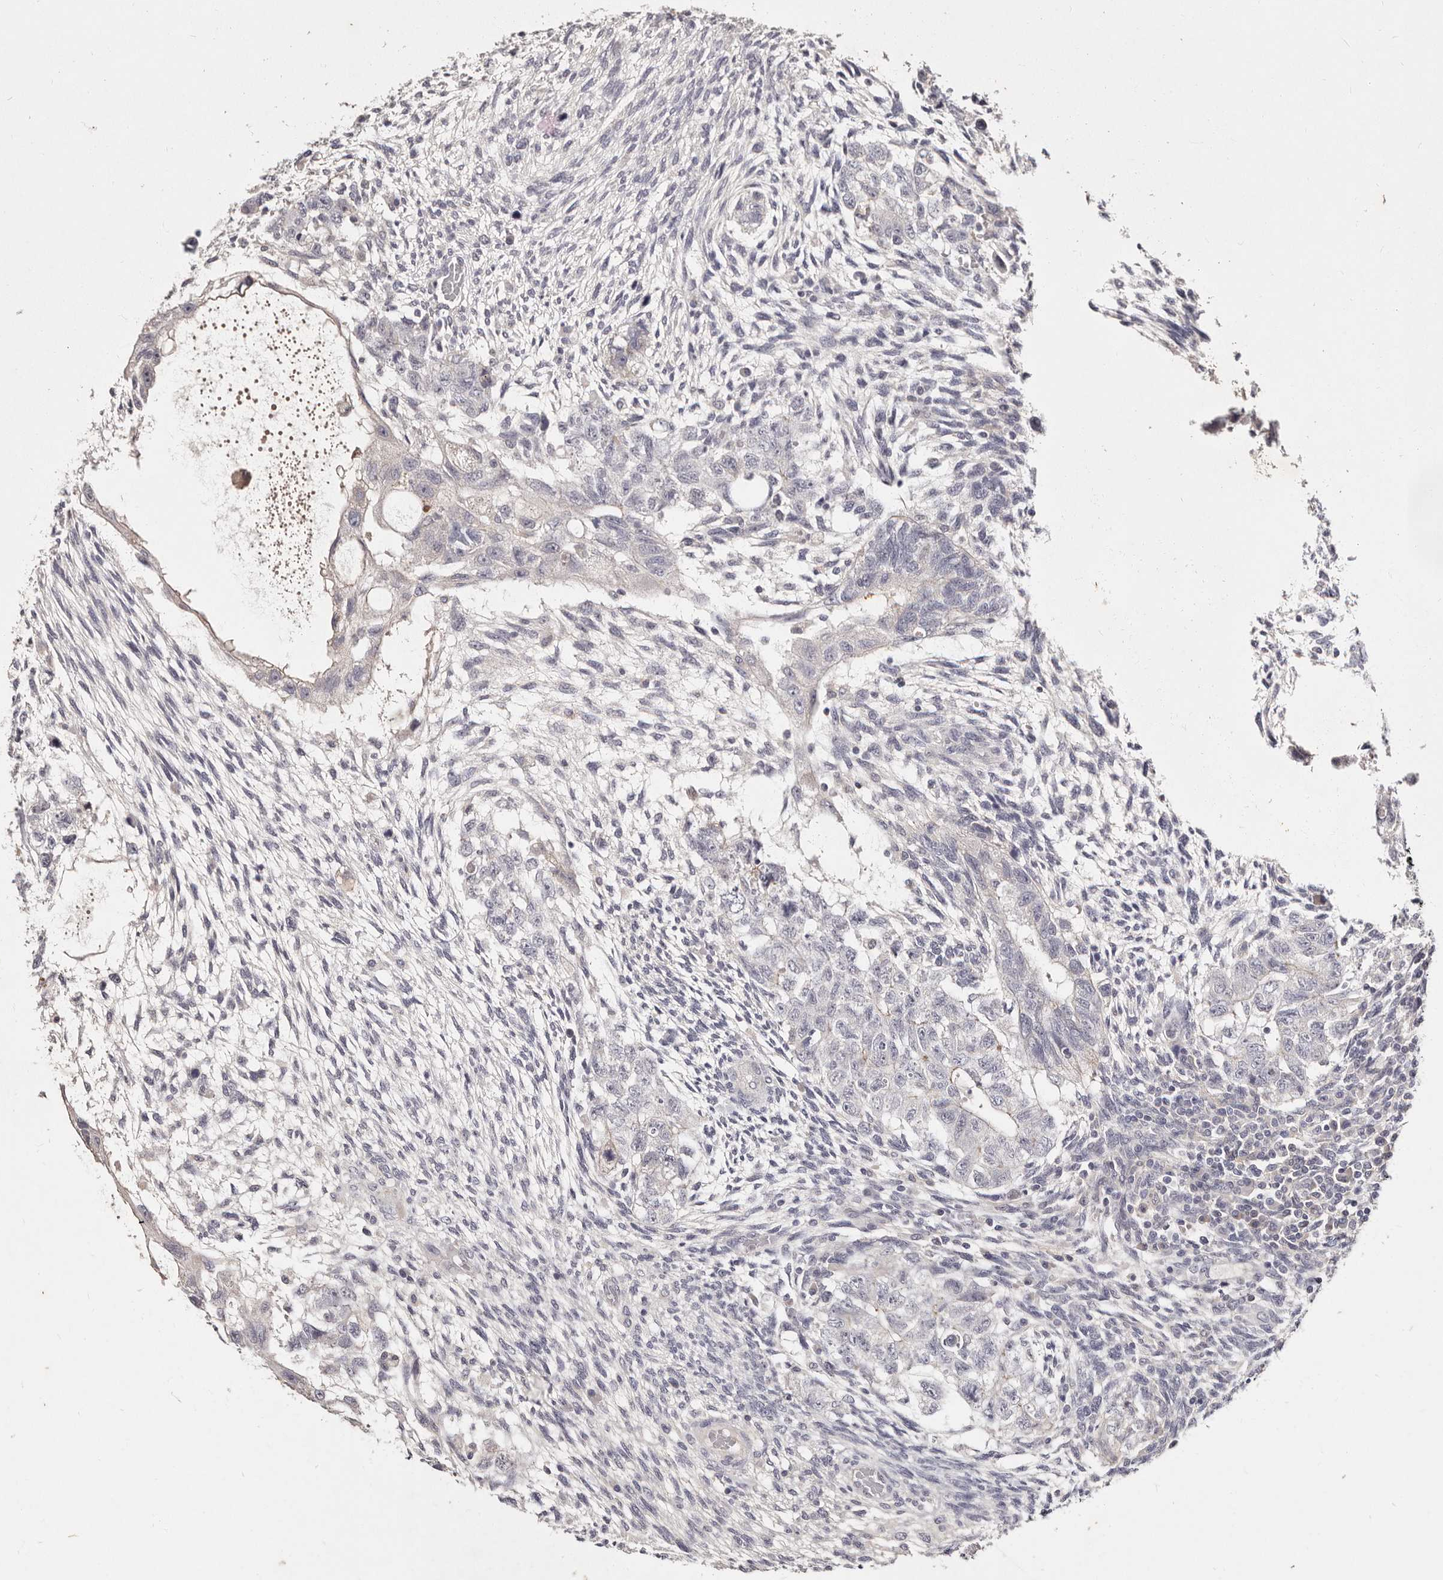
{"staining": {"intensity": "negative", "quantity": "none", "location": "none"}, "tissue": "testis cancer", "cell_type": "Tumor cells", "image_type": "cancer", "snomed": [{"axis": "morphology", "description": "Normal tissue, NOS"}, {"axis": "morphology", "description": "Carcinoma, Embryonal, NOS"}, {"axis": "topography", "description": "Testis"}], "caption": "High magnification brightfield microscopy of testis cancer (embryonal carcinoma) stained with DAB (brown) and counterstained with hematoxylin (blue): tumor cells show no significant expression.", "gene": "MRPS33", "patient": {"sex": "male", "age": 36}}